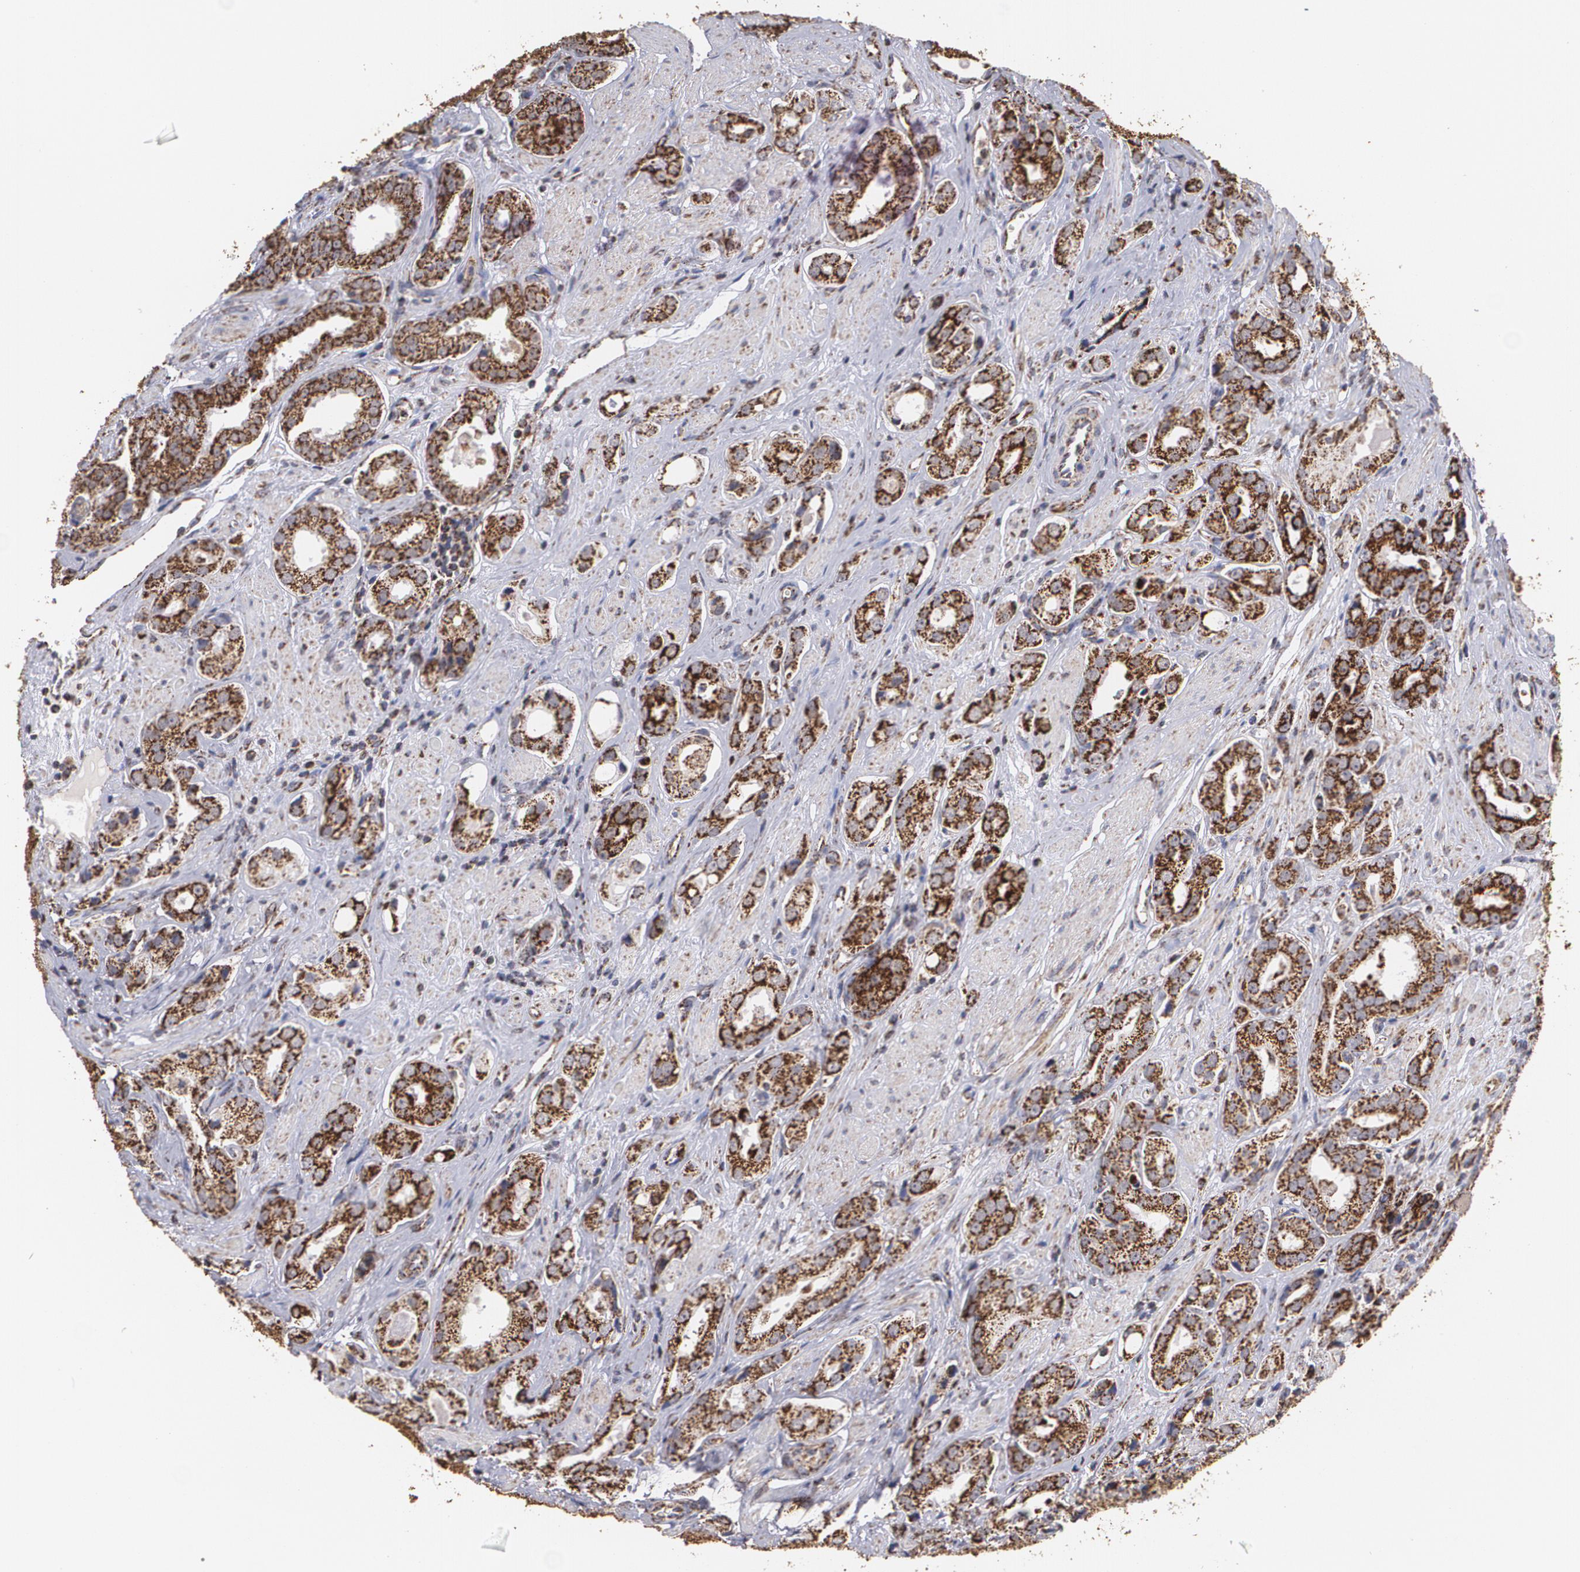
{"staining": {"intensity": "strong", "quantity": ">75%", "location": "cytoplasmic/membranous"}, "tissue": "prostate cancer", "cell_type": "Tumor cells", "image_type": "cancer", "snomed": [{"axis": "morphology", "description": "Adenocarcinoma, Medium grade"}, {"axis": "topography", "description": "Prostate"}], "caption": "IHC of prostate cancer (medium-grade adenocarcinoma) displays high levels of strong cytoplasmic/membranous expression in approximately >75% of tumor cells.", "gene": "HSPD1", "patient": {"sex": "male", "age": 53}}